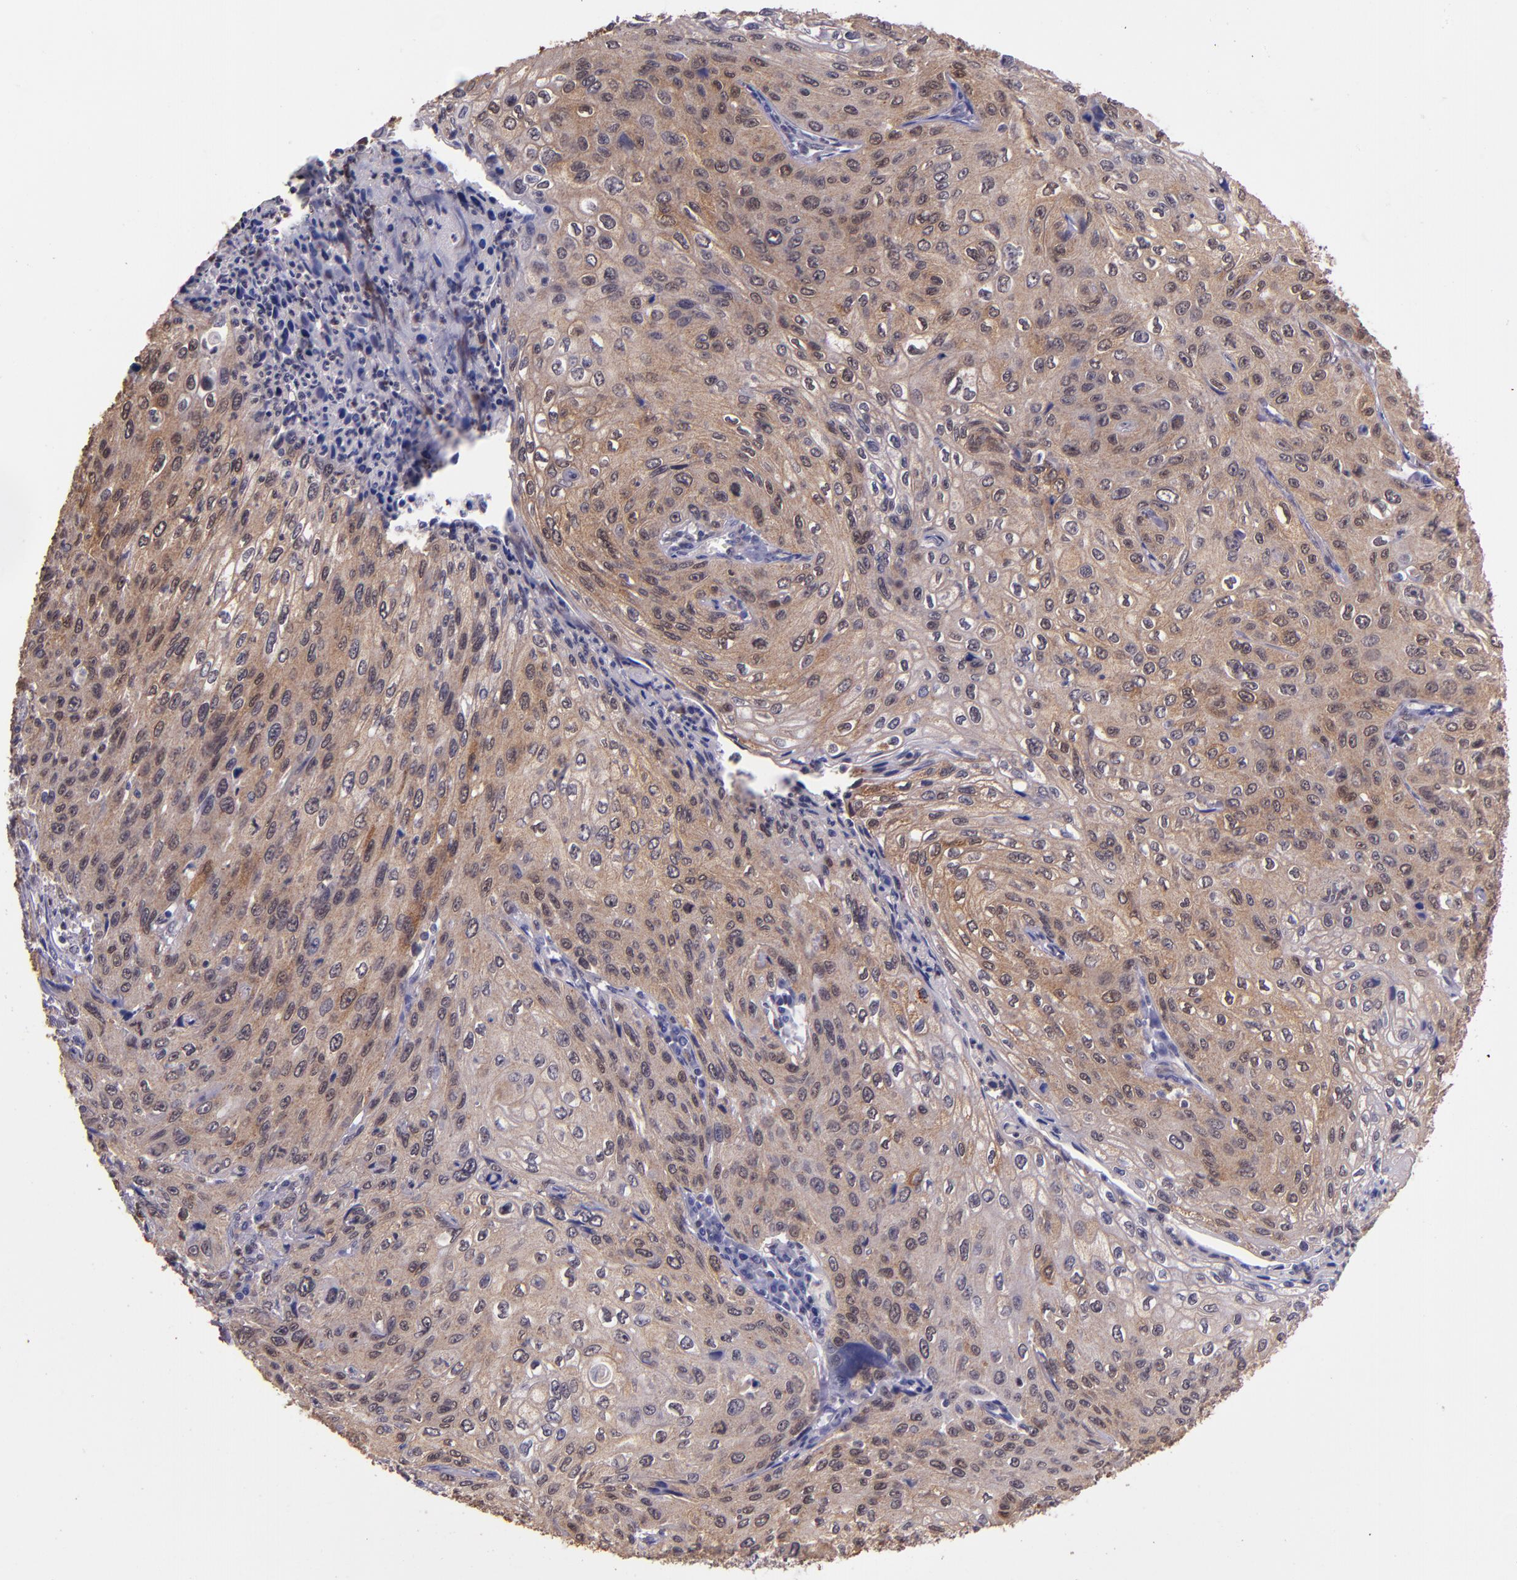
{"staining": {"intensity": "moderate", "quantity": ">75%", "location": "cytoplasmic/membranous"}, "tissue": "cervical cancer", "cell_type": "Tumor cells", "image_type": "cancer", "snomed": [{"axis": "morphology", "description": "Squamous cell carcinoma, NOS"}, {"axis": "topography", "description": "Cervix"}], "caption": "Moderate cytoplasmic/membranous positivity for a protein is appreciated in about >75% of tumor cells of cervical cancer (squamous cell carcinoma) using IHC.", "gene": "STAT6", "patient": {"sex": "female", "age": 32}}